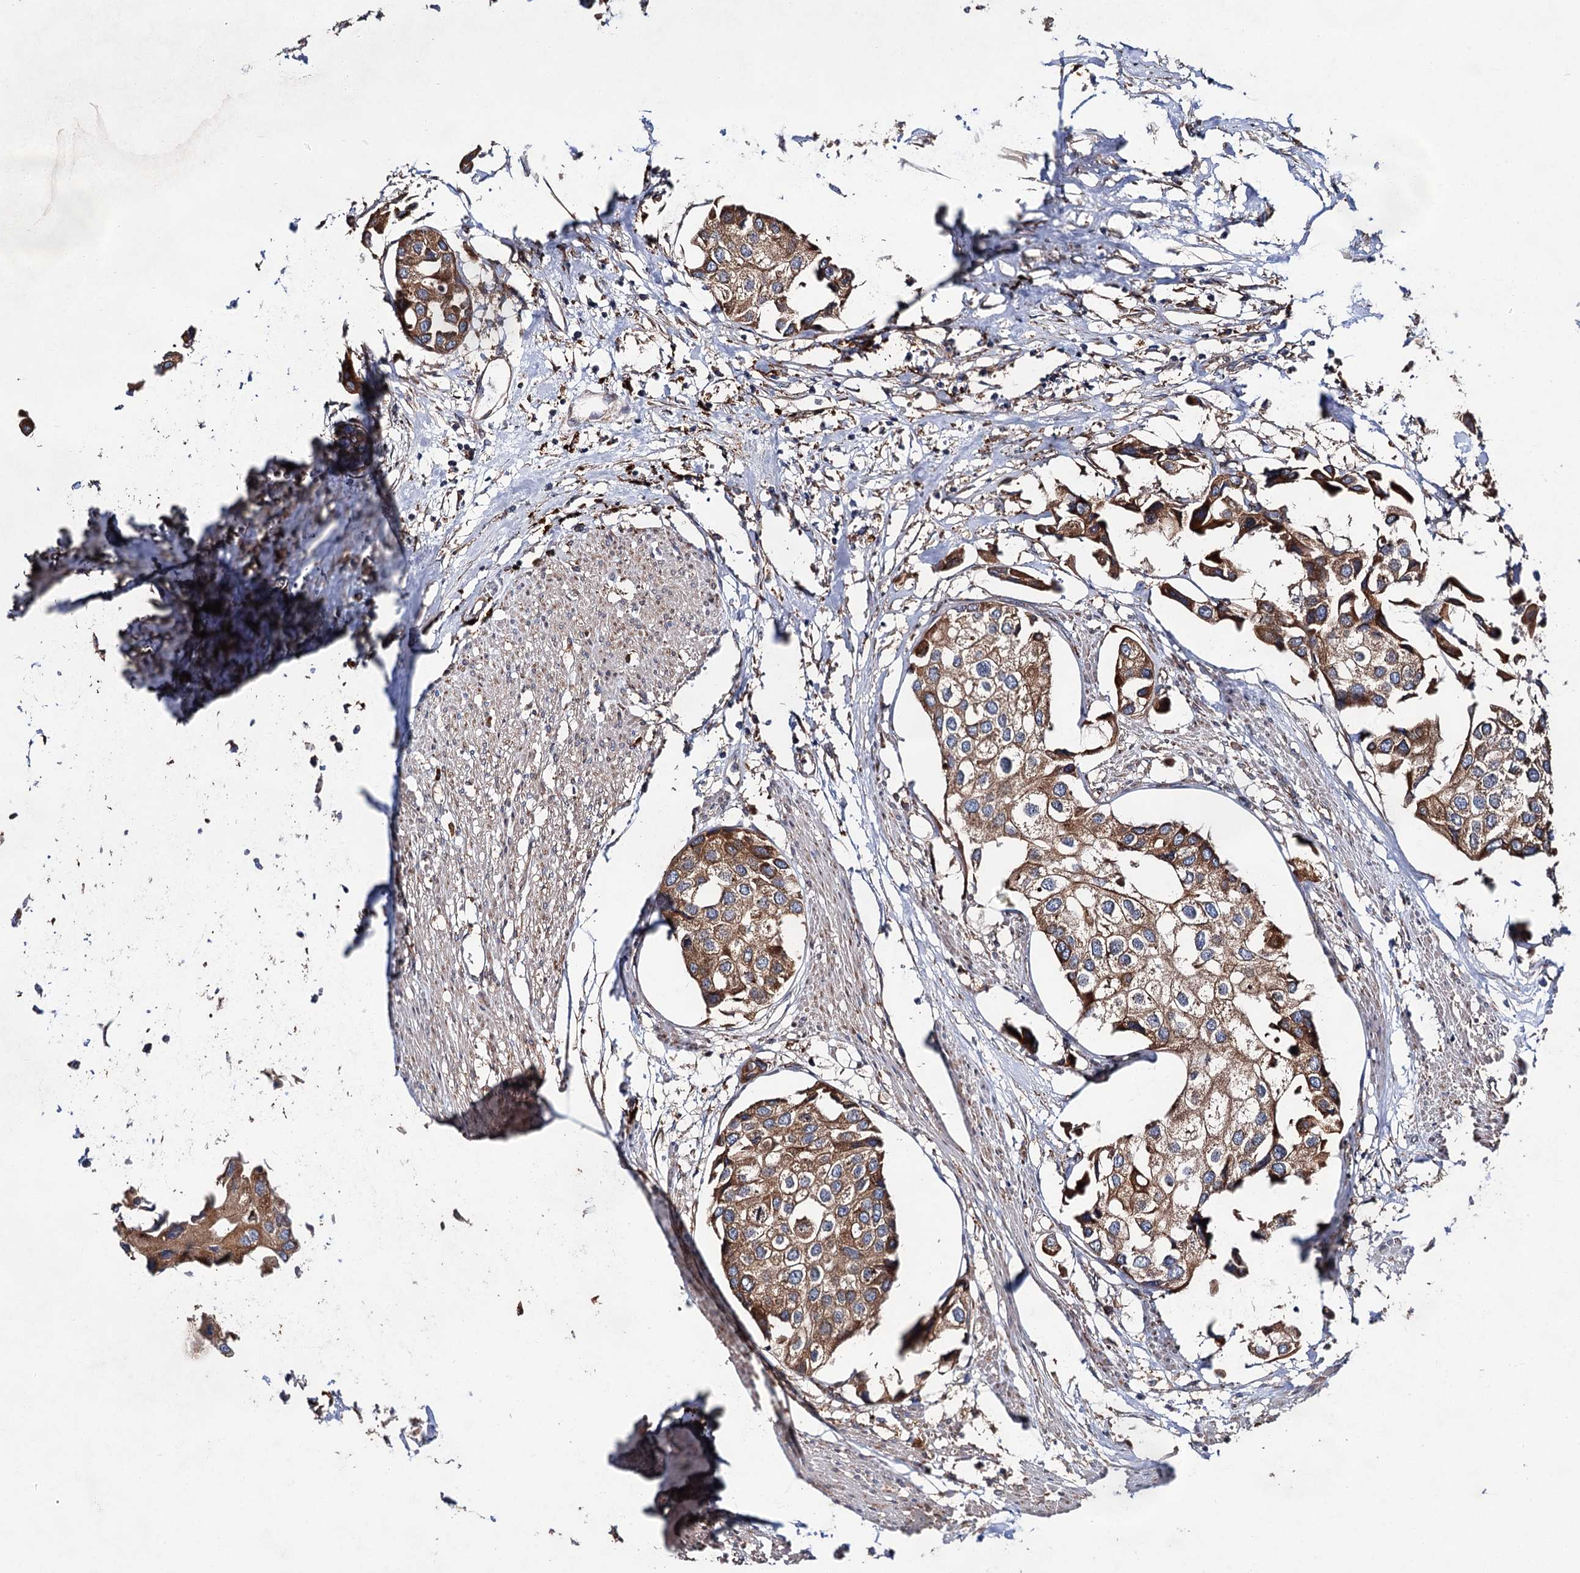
{"staining": {"intensity": "moderate", "quantity": ">75%", "location": "cytoplasmic/membranous"}, "tissue": "urothelial cancer", "cell_type": "Tumor cells", "image_type": "cancer", "snomed": [{"axis": "morphology", "description": "Urothelial carcinoma, High grade"}, {"axis": "topography", "description": "Urinary bladder"}], "caption": "High-grade urothelial carcinoma stained with a brown dye demonstrates moderate cytoplasmic/membranous positive positivity in approximately >75% of tumor cells.", "gene": "NAA25", "patient": {"sex": "male", "age": 64}}